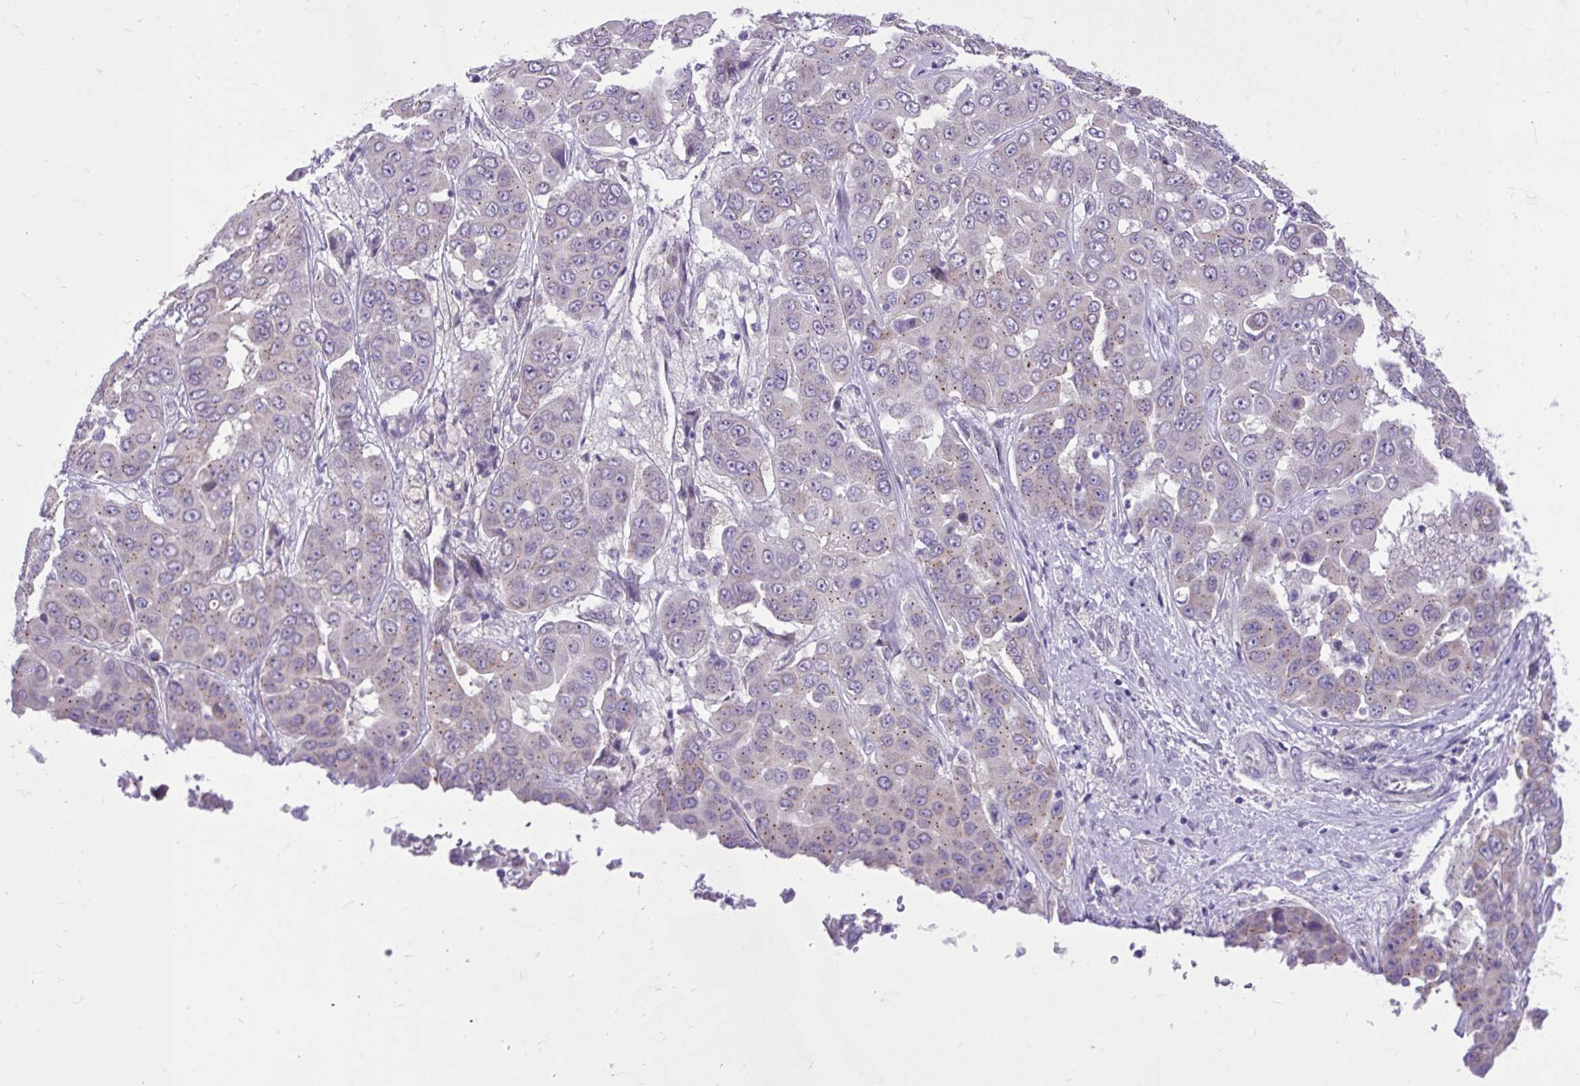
{"staining": {"intensity": "weak", "quantity": "25%-75%", "location": "cytoplasmic/membranous"}, "tissue": "liver cancer", "cell_type": "Tumor cells", "image_type": "cancer", "snomed": [{"axis": "morphology", "description": "Cholangiocarcinoma"}, {"axis": "topography", "description": "Liver"}], "caption": "There is low levels of weak cytoplasmic/membranous positivity in tumor cells of liver cholangiocarcinoma, as demonstrated by immunohistochemical staining (brown color).", "gene": "CEACAM18", "patient": {"sex": "female", "age": 52}}